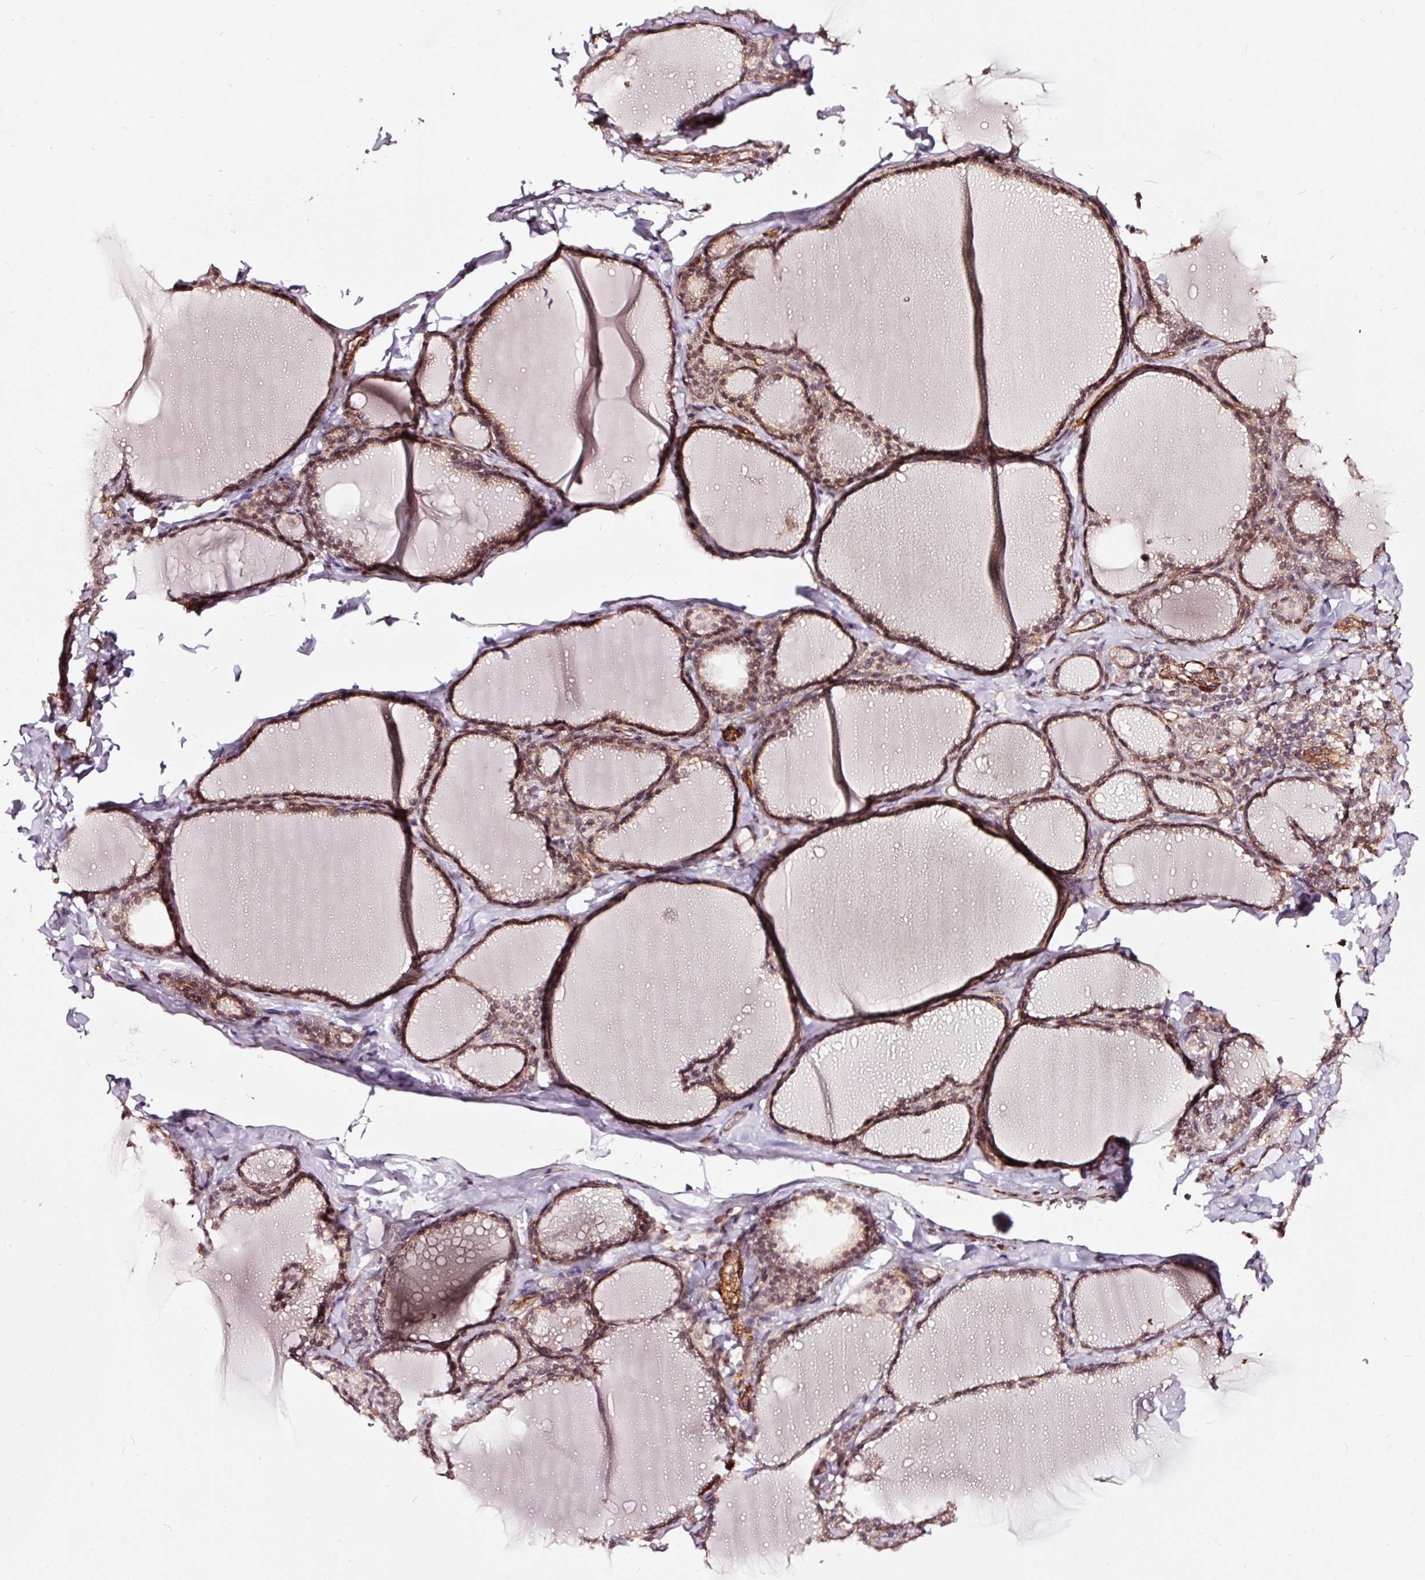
{"staining": {"intensity": "moderate", "quantity": ">75%", "location": "nuclear"}, "tissue": "thyroid gland", "cell_type": "Glandular cells", "image_type": "normal", "snomed": [{"axis": "morphology", "description": "Normal tissue, NOS"}, {"axis": "topography", "description": "Thyroid gland"}], "caption": "A micrograph showing moderate nuclear positivity in about >75% of glandular cells in normal thyroid gland, as visualized by brown immunohistochemical staining.", "gene": "TPM1", "patient": {"sex": "female", "age": 31}}